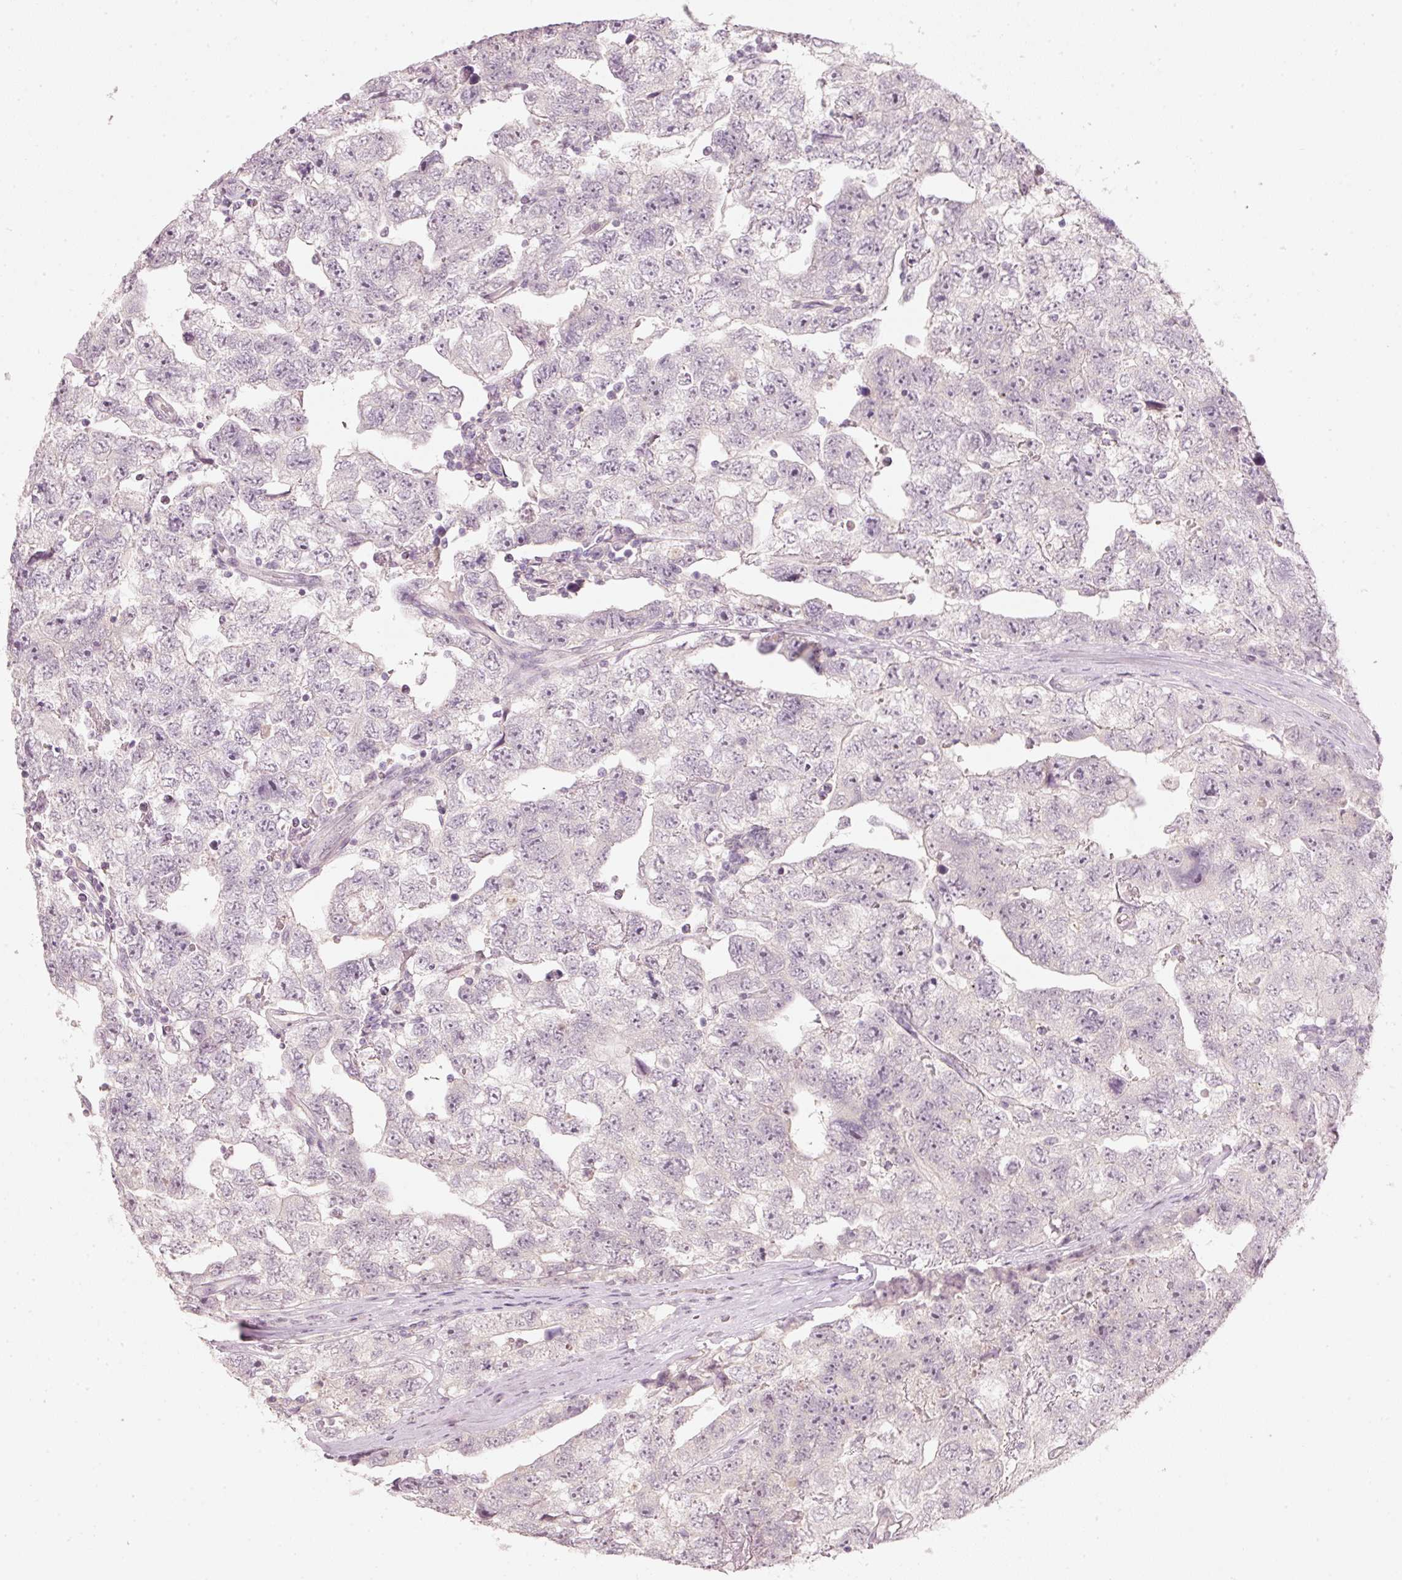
{"staining": {"intensity": "negative", "quantity": "none", "location": "none"}, "tissue": "testis cancer", "cell_type": "Tumor cells", "image_type": "cancer", "snomed": [{"axis": "morphology", "description": "Carcinoma, Embryonal, NOS"}, {"axis": "topography", "description": "Testis"}], "caption": "Immunohistochemical staining of testis cancer (embryonal carcinoma) displays no significant expression in tumor cells. The staining was performed using DAB (3,3'-diaminobenzidine) to visualize the protein expression in brown, while the nuclei were stained in blue with hematoxylin (Magnification: 20x).", "gene": "STEAP1", "patient": {"sex": "male", "age": 22}}